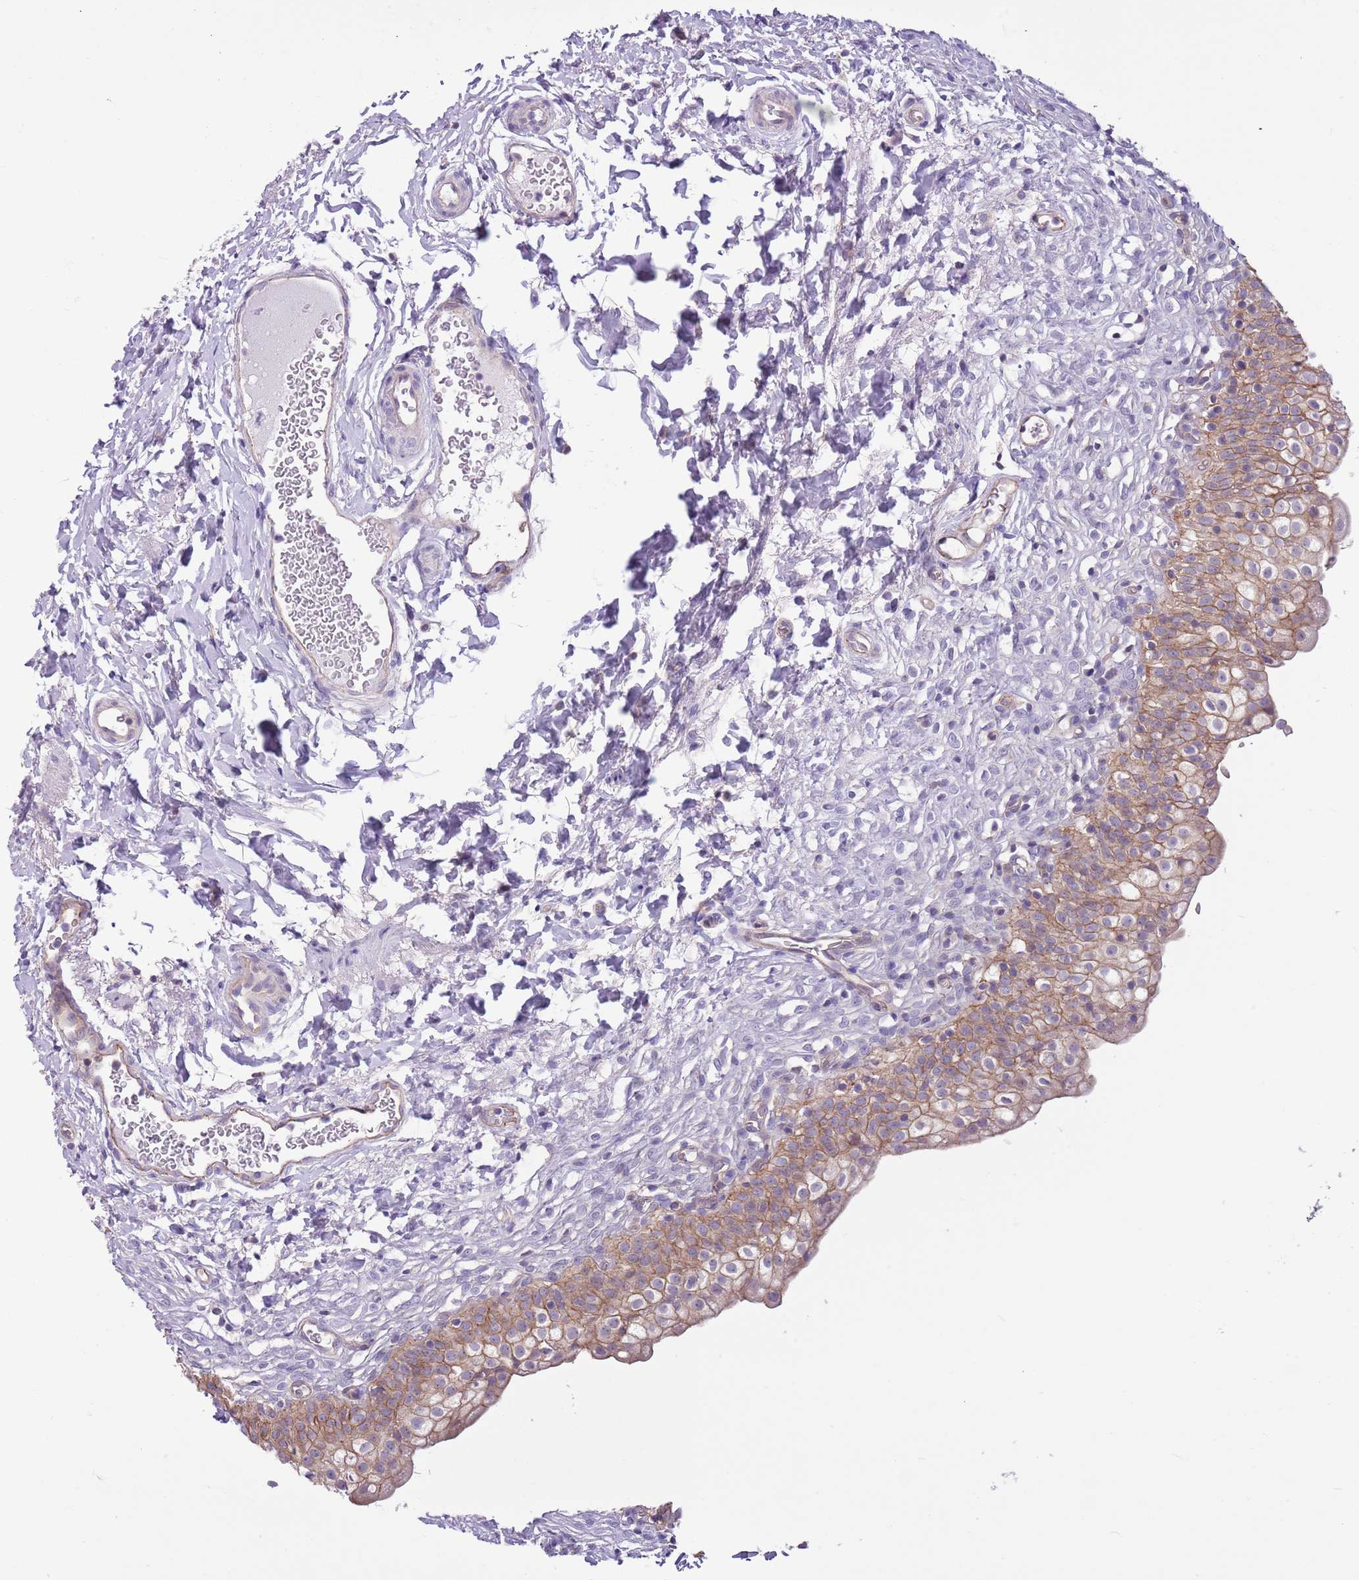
{"staining": {"intensity": "moderate", "quantity": ">75%", "location": "cytoplasmic/membranous"}, "tissue": "urinary bladder", "cell_type": "Urothelial cells", "image_type": "normal", "snomed": [{"axis": "morphology", "description": "Normal tissue, NOS"}, {"axis": "topography", "description": "Urinary bladder"}], "caption": "Immunohistochemistry (DAB) staining of unremarkable urinary bladder demonstrates moderate cytoplasmic/membranous protein expression in approximately >75% of urothelial cells. (DAB (3,3'-diaminobenzidine) = brown stain, brightfield microscopy at high magnification).", "gene": "PARP8", "patient": {"sex": "male", "age": 55}}